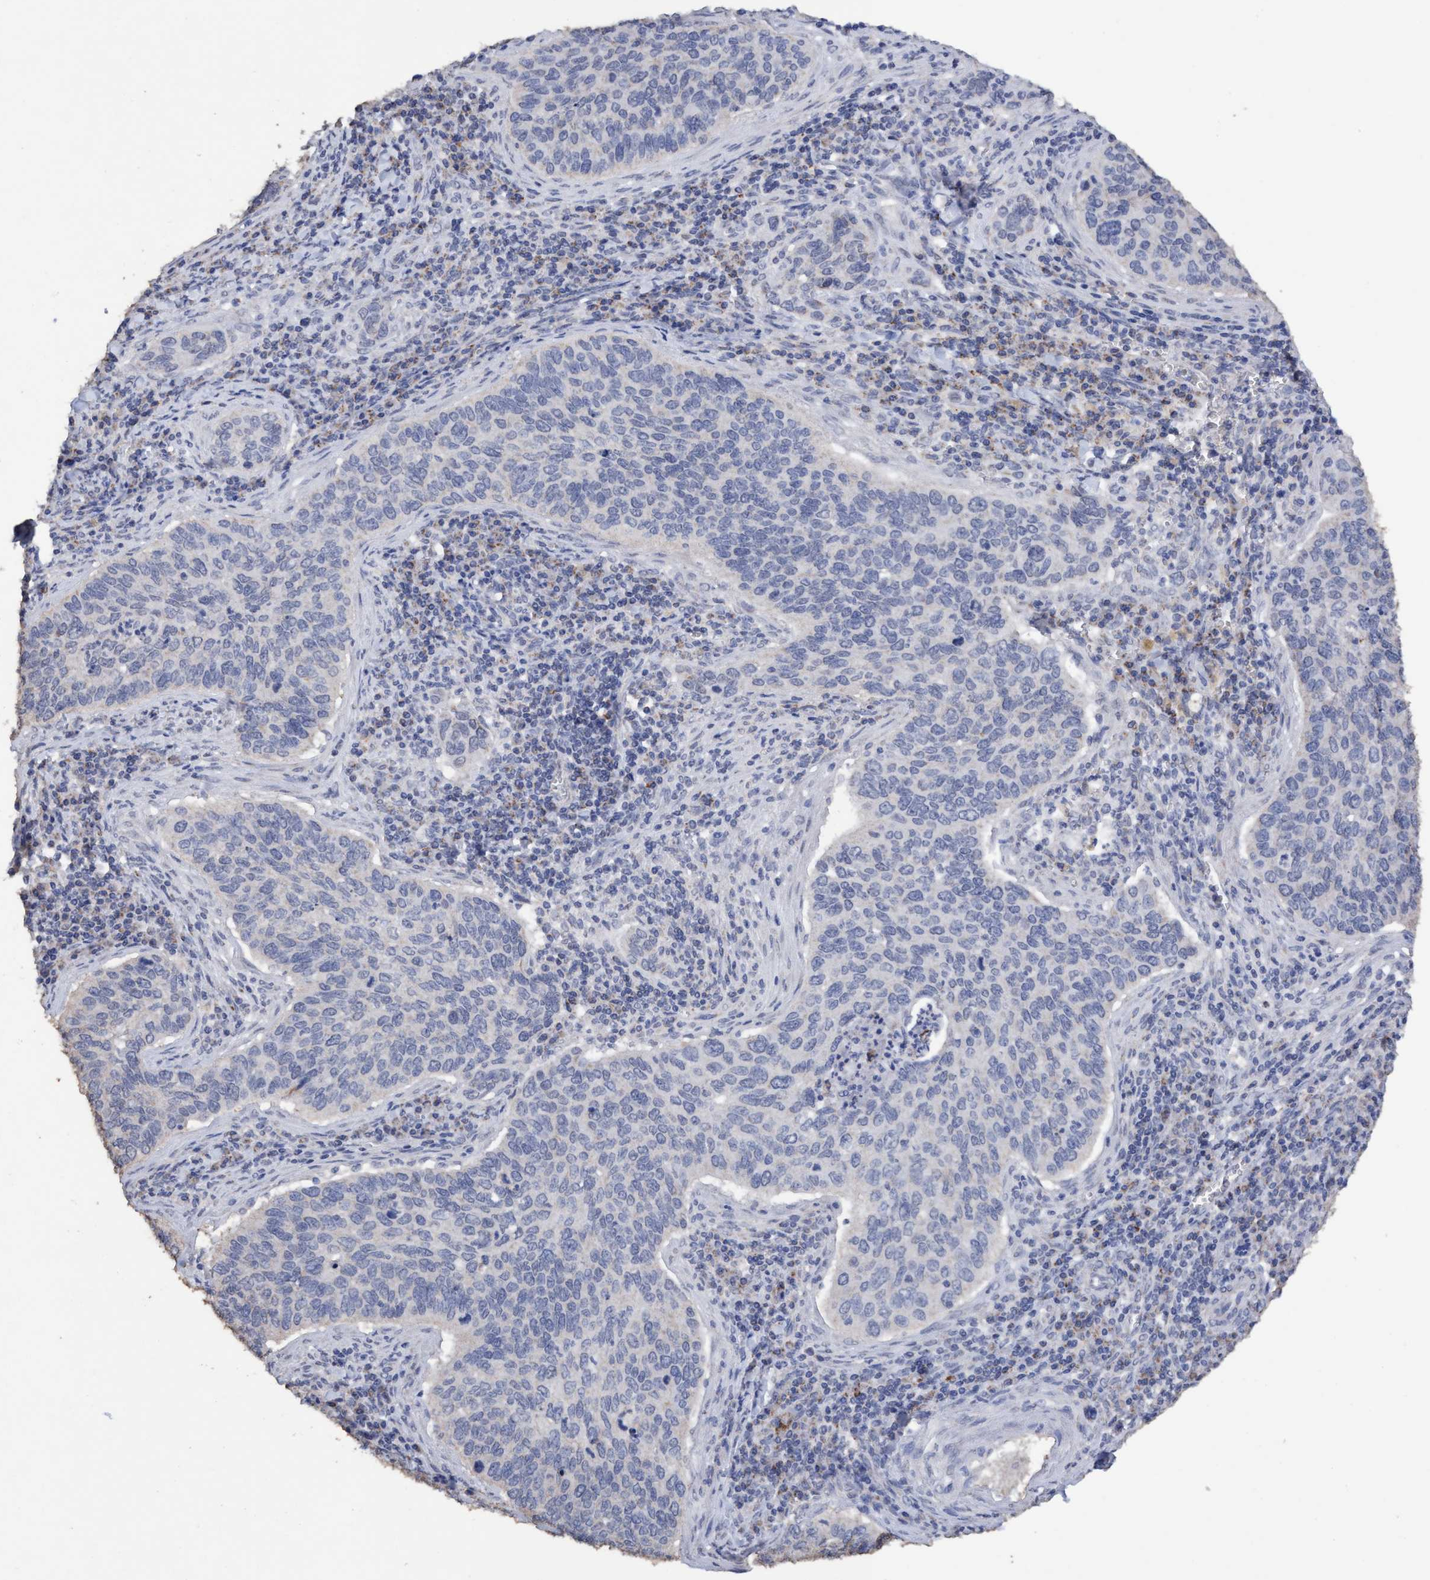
{"staining": {"intensity": "negative", "quantity": "none", "location": "none"}, "tissue": "cervical cancer", "cell_type": "Tumor cells", "image_type": "cancer", "snomed": [{"axis": "morphology", "description": "Squamous cell carcinoma, NOS"}, {"axis": "topography", "description": "Cervix"}], "caption": "IHC histopathology image of neoplastic tissue: human cervical cancer stained with DAB reveals no significant protein positivity in tumor cells. Brightfield microscopy of immunohistochemistry (IHC) stained with DAB (3,3'-diaminobenzidine) (brown) and hematoxylin (blue), captured at high magnification.", "gene": "RSAD1", "patient": {"sex": "female", "age": 53}}